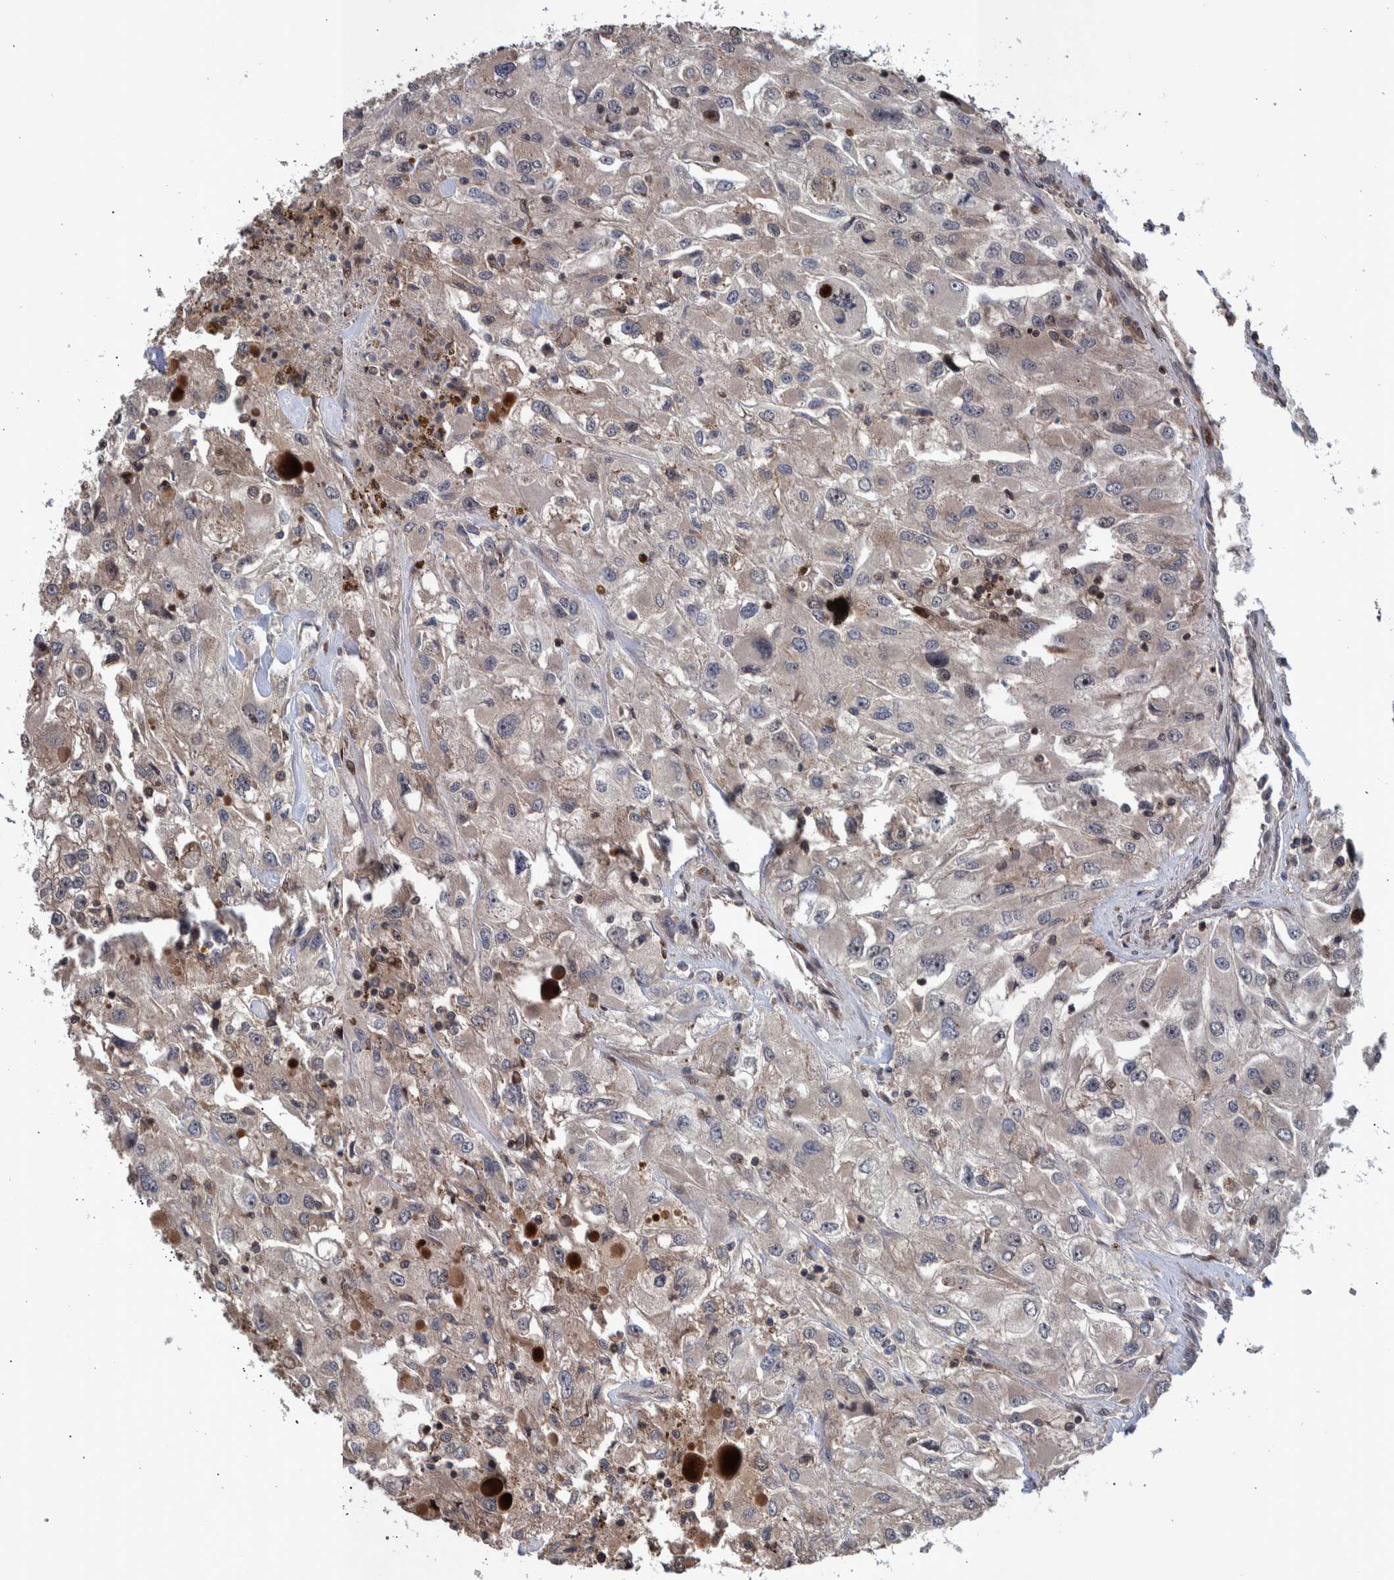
{"staining": {"intensity": "weak", "quantity": "25%-75%", "location": "cytoplasmic/membranous"}, "tissue": "renal cancer", "cell_type": "Tumor cells", "image_type": "cancer", "snomed": [{"axis": "morphology", "description": "Adenocarcinoma, NOS"}, {"axis": "topography", "description": "Kidney"}], "caption": "Protein staining reveals weak cytoplasmic/membranous positivity in approximately 25%-75% of tumor cells in renal cancer (adenocarcinoma). Nuclei are stained in blue.", "gene": "SHISA6", "patient": {"sex": "female", "age": 52}}